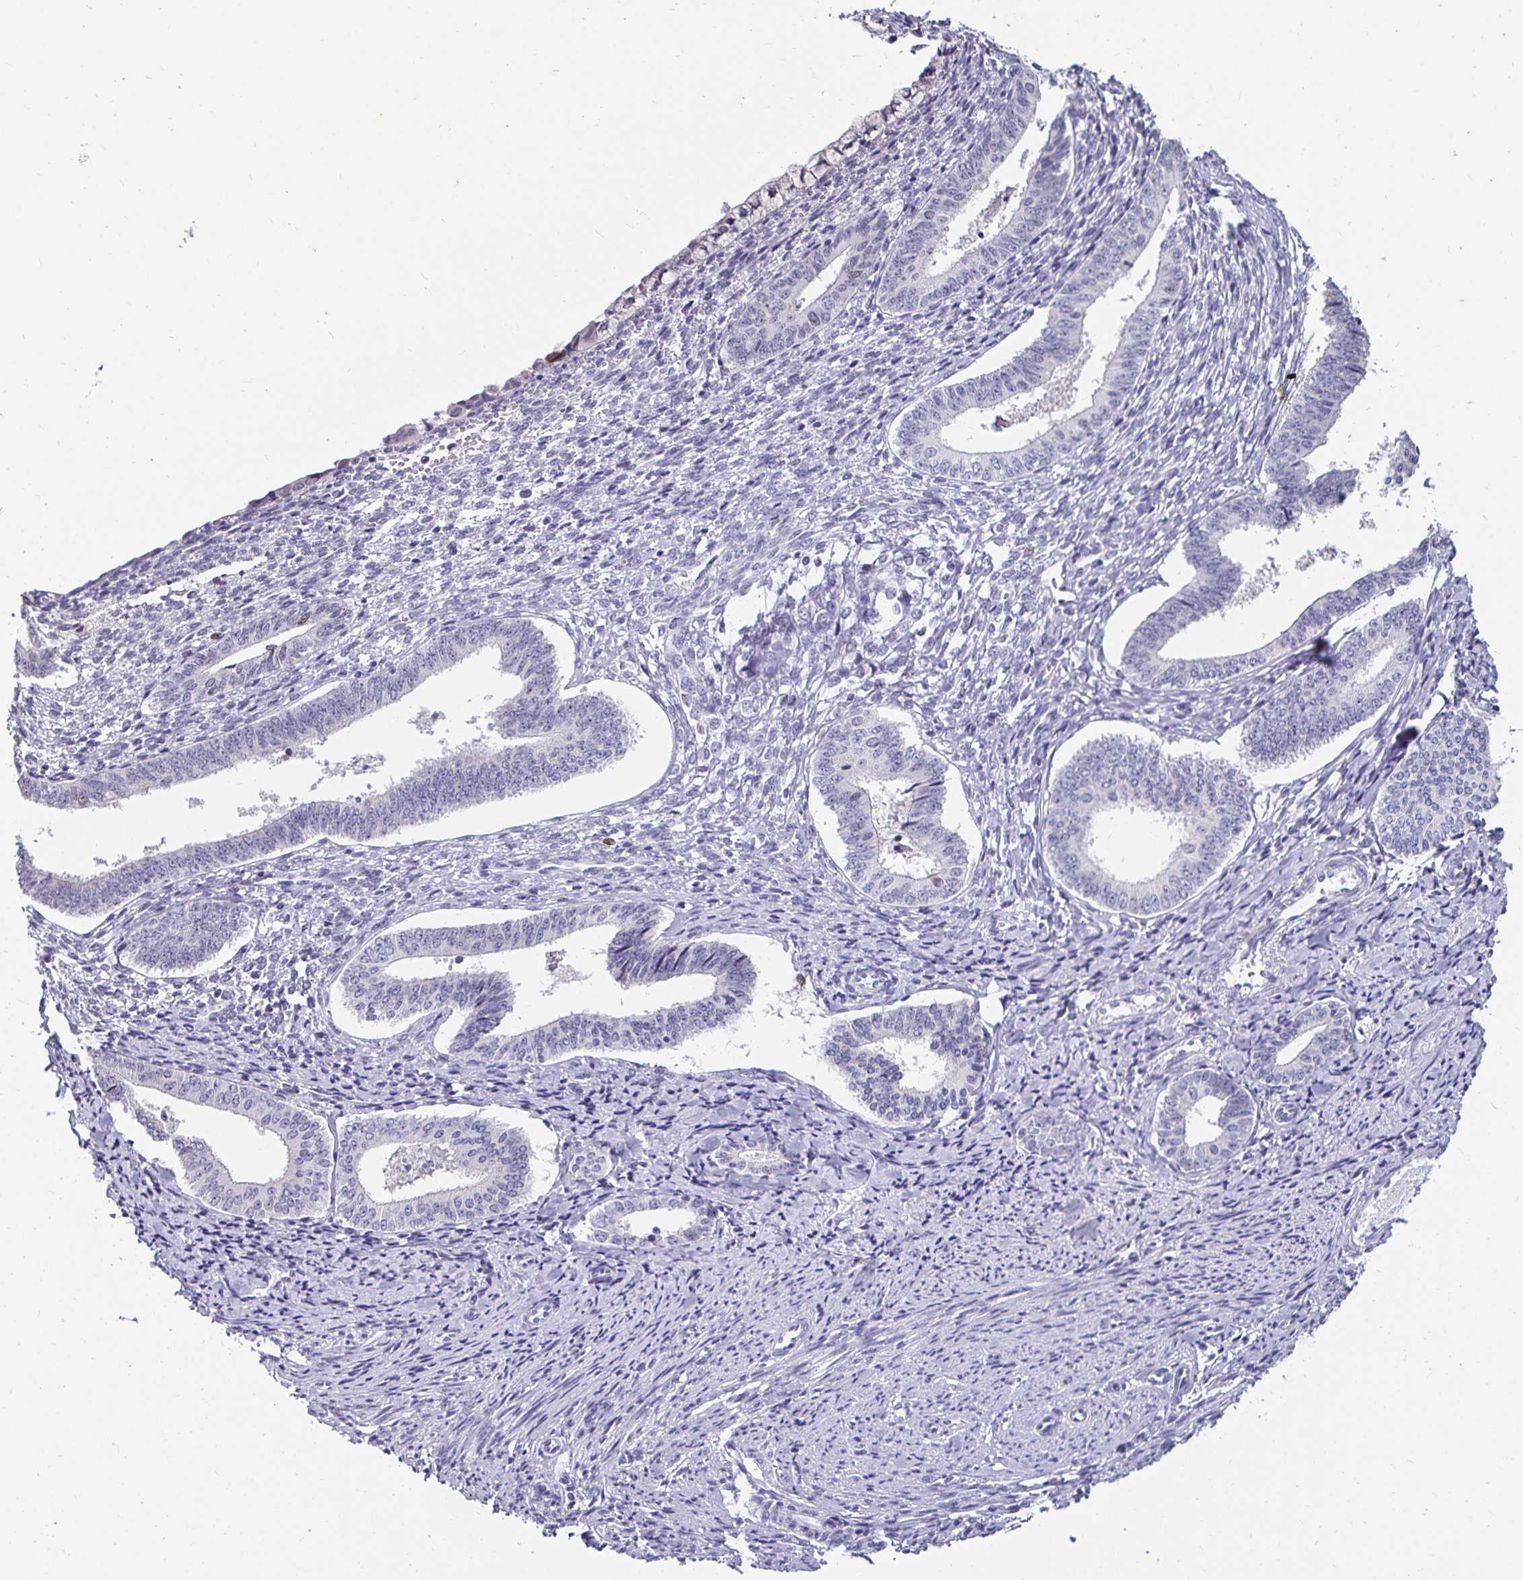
{"staining": {"intensity": "negative", "quantity": "none", "location": "none"}, "tissue": "cervical cancer", "cell_type": "Tumor cells", "image_type": "cancer", "snomed": [{"axis": "morphology", "description": "Squamous cell carcinoma, NOS"}, {"axis": "topography", "description": "Cervix"}], "caption": "The immunohistochemistry (IHC) image has no significant staining in tumor cells of cervical cancer tissue.", "gene": "ANLN", "patient": {"sex": "female", "age": 59}}